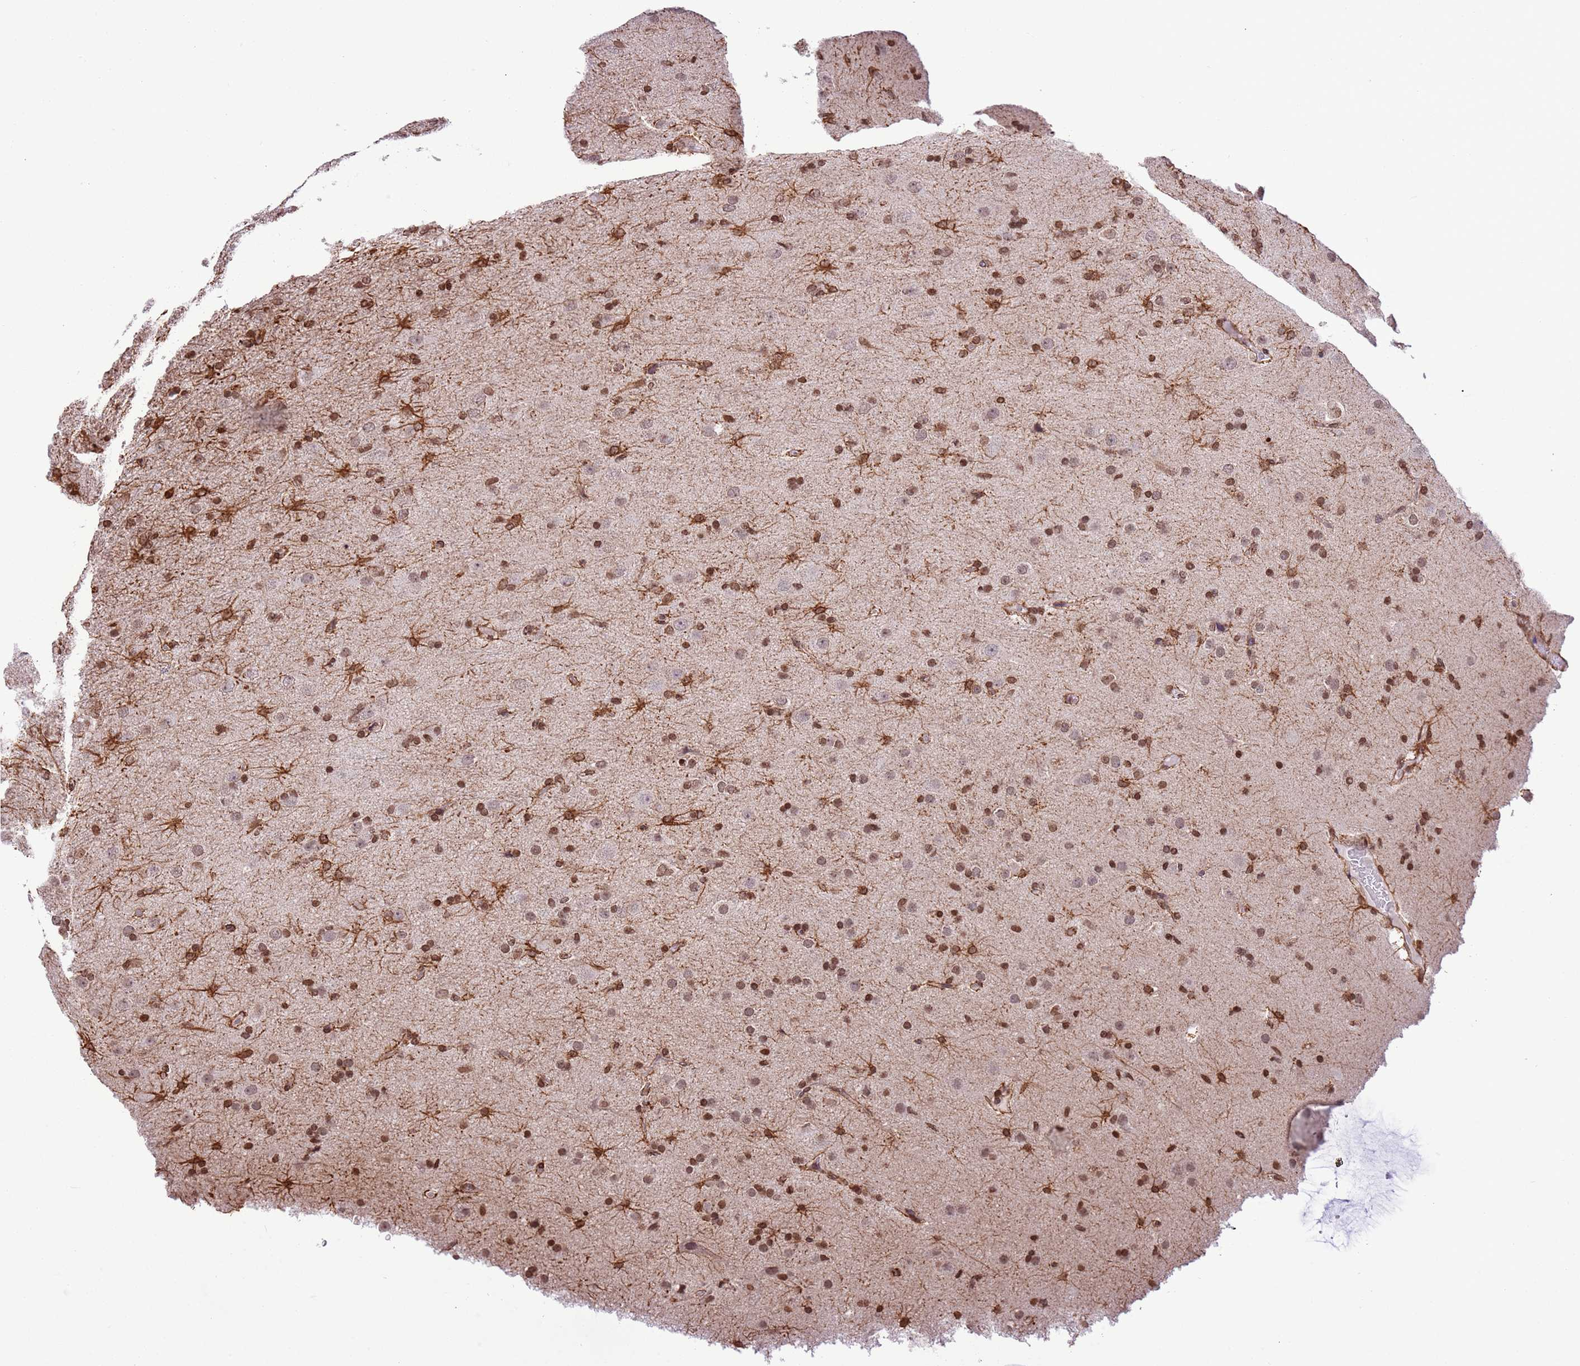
{"staining": {"intensity": "moderate", "quantity": ">75%", "location": "cytoplasmic/membranous,nuclear"}, "tissue": "glioma", "cell_type": "Tumor cells", "image_type": "cancer", "snomed": [{"axis": "morphology", "description": "Glioma, malignant, Low grade"}, {"axis": "topography", "description": "Brain"}], "caption": "Glioma tissue shows moderate cytoplasmic/membranous and nuclear expression in about >75% of tumor cells, visualized by immunohistochemistry. (brown staining indicates protein expression, while blue staining denotes nuclei).", "gene": "NRIP1", "patient": {"sex": "male", "age": 65}}